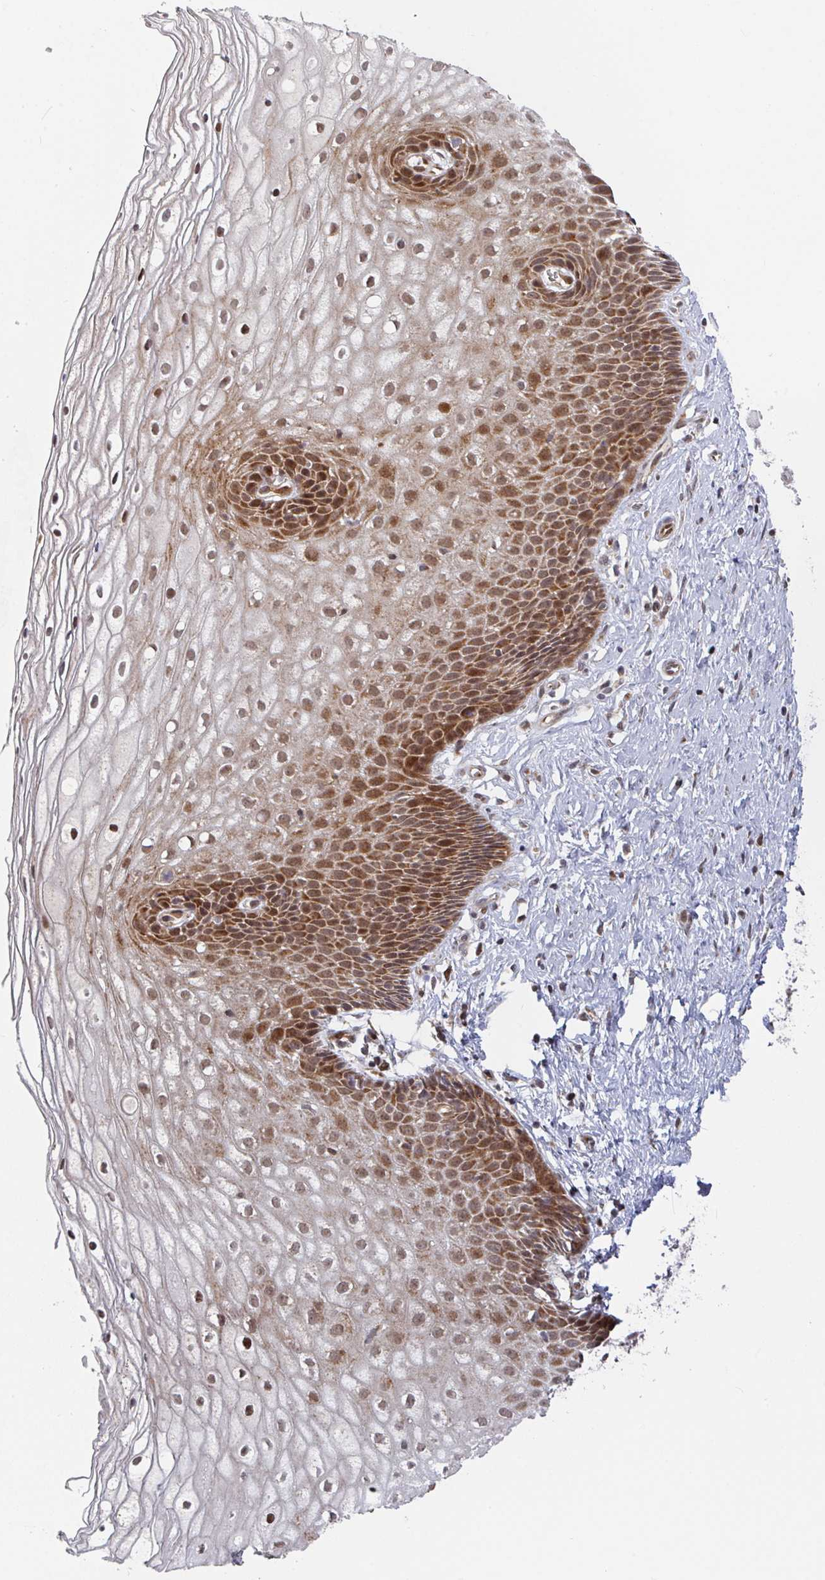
{"staining": {"intensity": "moderate", "quantity": ">75%", "location": "cytoplasmic/membranous,nuclear"}, "tissue": "cervix", "cell_type": "Glandular cells", "image_type": "normal", "snomed": [{"axis": "morphology", "description": "Normal tissue, NOS"}, {"axis": "topography", "description": "Cervix"}], "caption": "Immunohistochemistry image of benign cervix stained for a protein (brown), which reveals medium levels of moderate cytoplasmic/membranous,nuclear positivity in about >75% of glandular cells.", "gene": "RBBP5", "patient": {"sex": "female", "age": 36}}